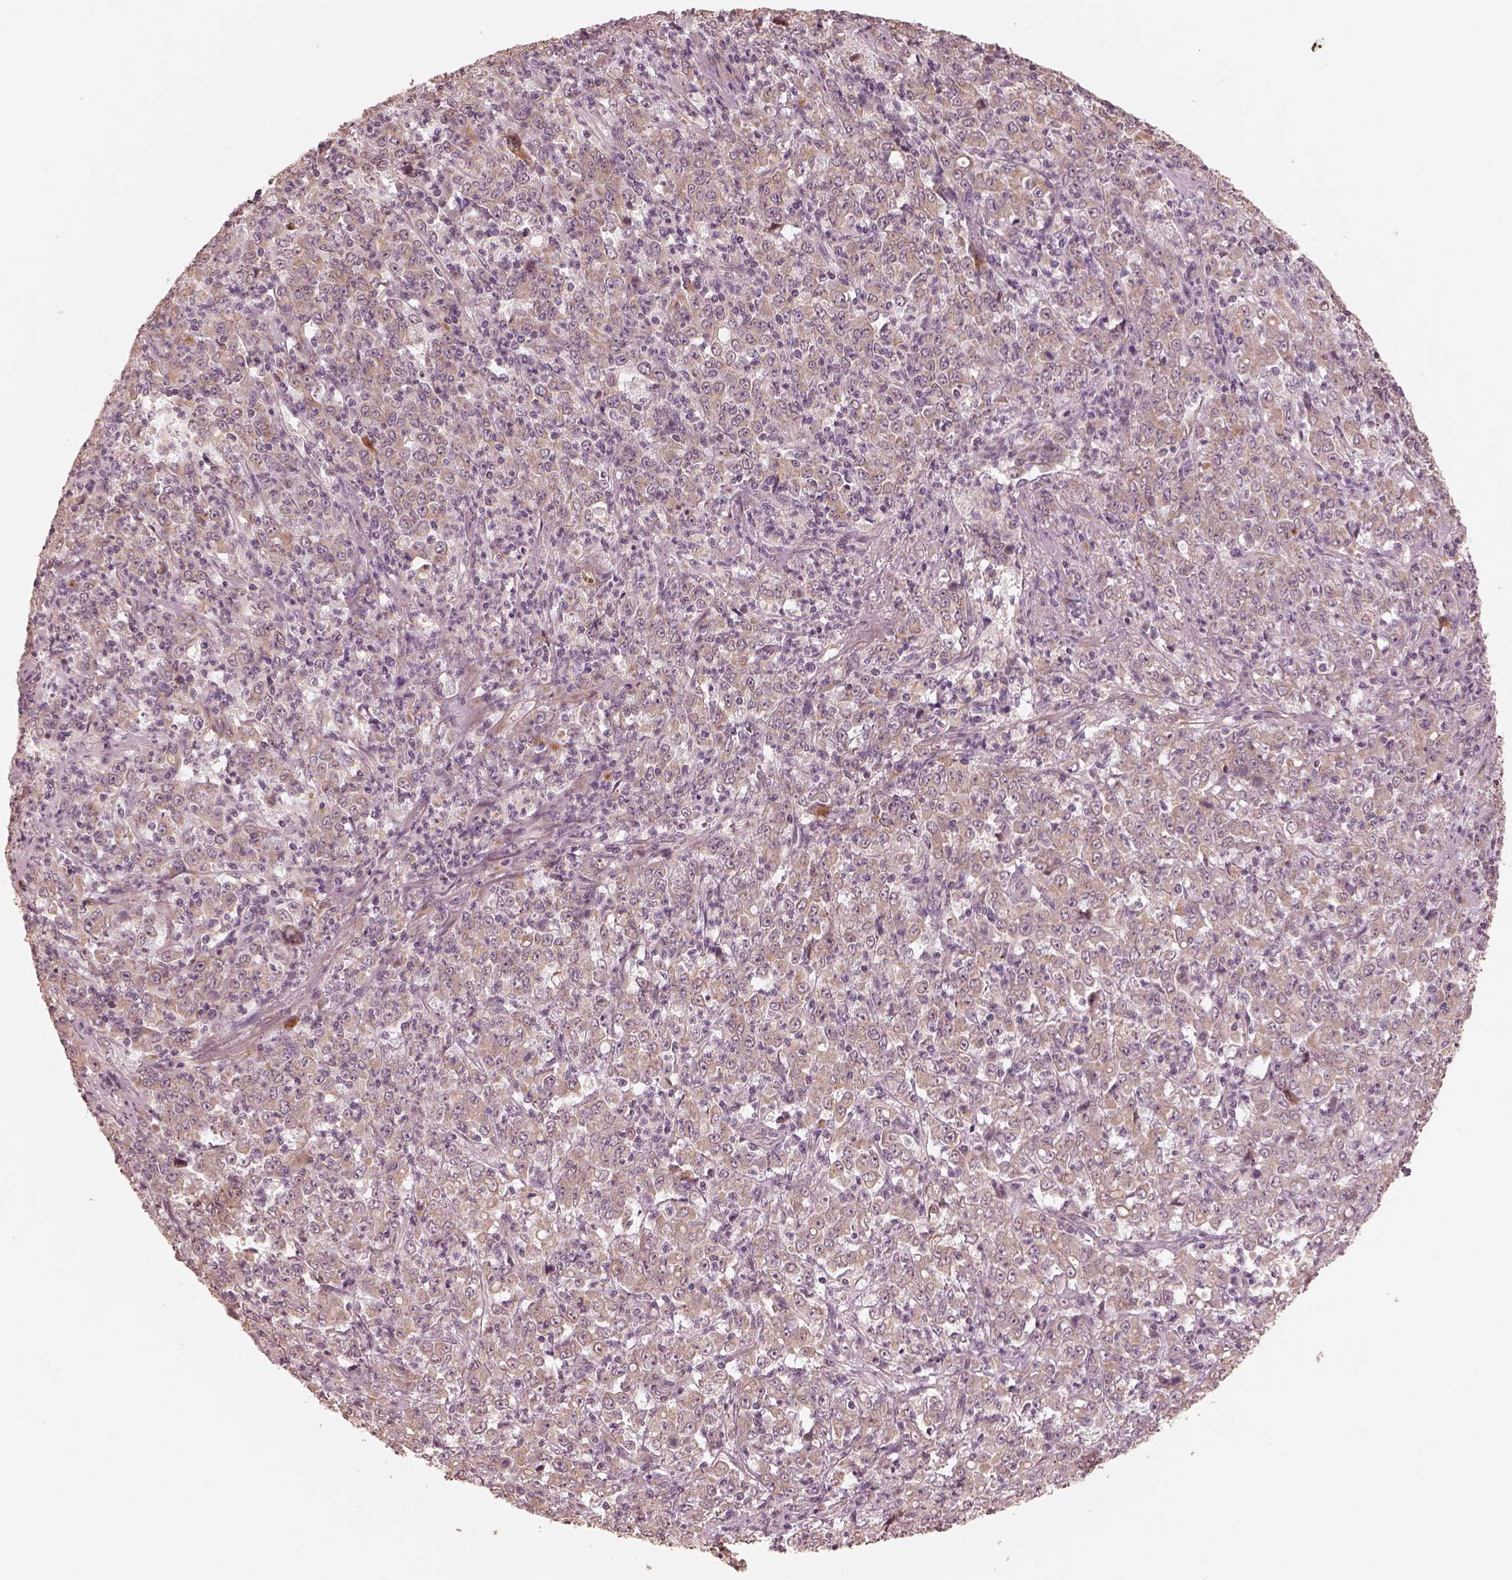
{"staining": {"intensity": "weak", "quantity": "25%-75%", "location": "cytoplasmic/membranous"}, "tissue": "stomach cancer", "cell_type": "Tumor cells", "image_type": "cancer", "snomed": [{"axis": "morphology", "description": "Adenocarcinoma, NOS"}, {"axis": "topography", "description": "Stomach, lower"}], "caption": "Tumor cells reveal low levels of weak cytoplasmic/membranous expression in approximately 25%-75% of cells in stomach cancer (adenocarcinoma).", "gene": "SLC25A46", "patient": {"sex": "female", "age": 71}}